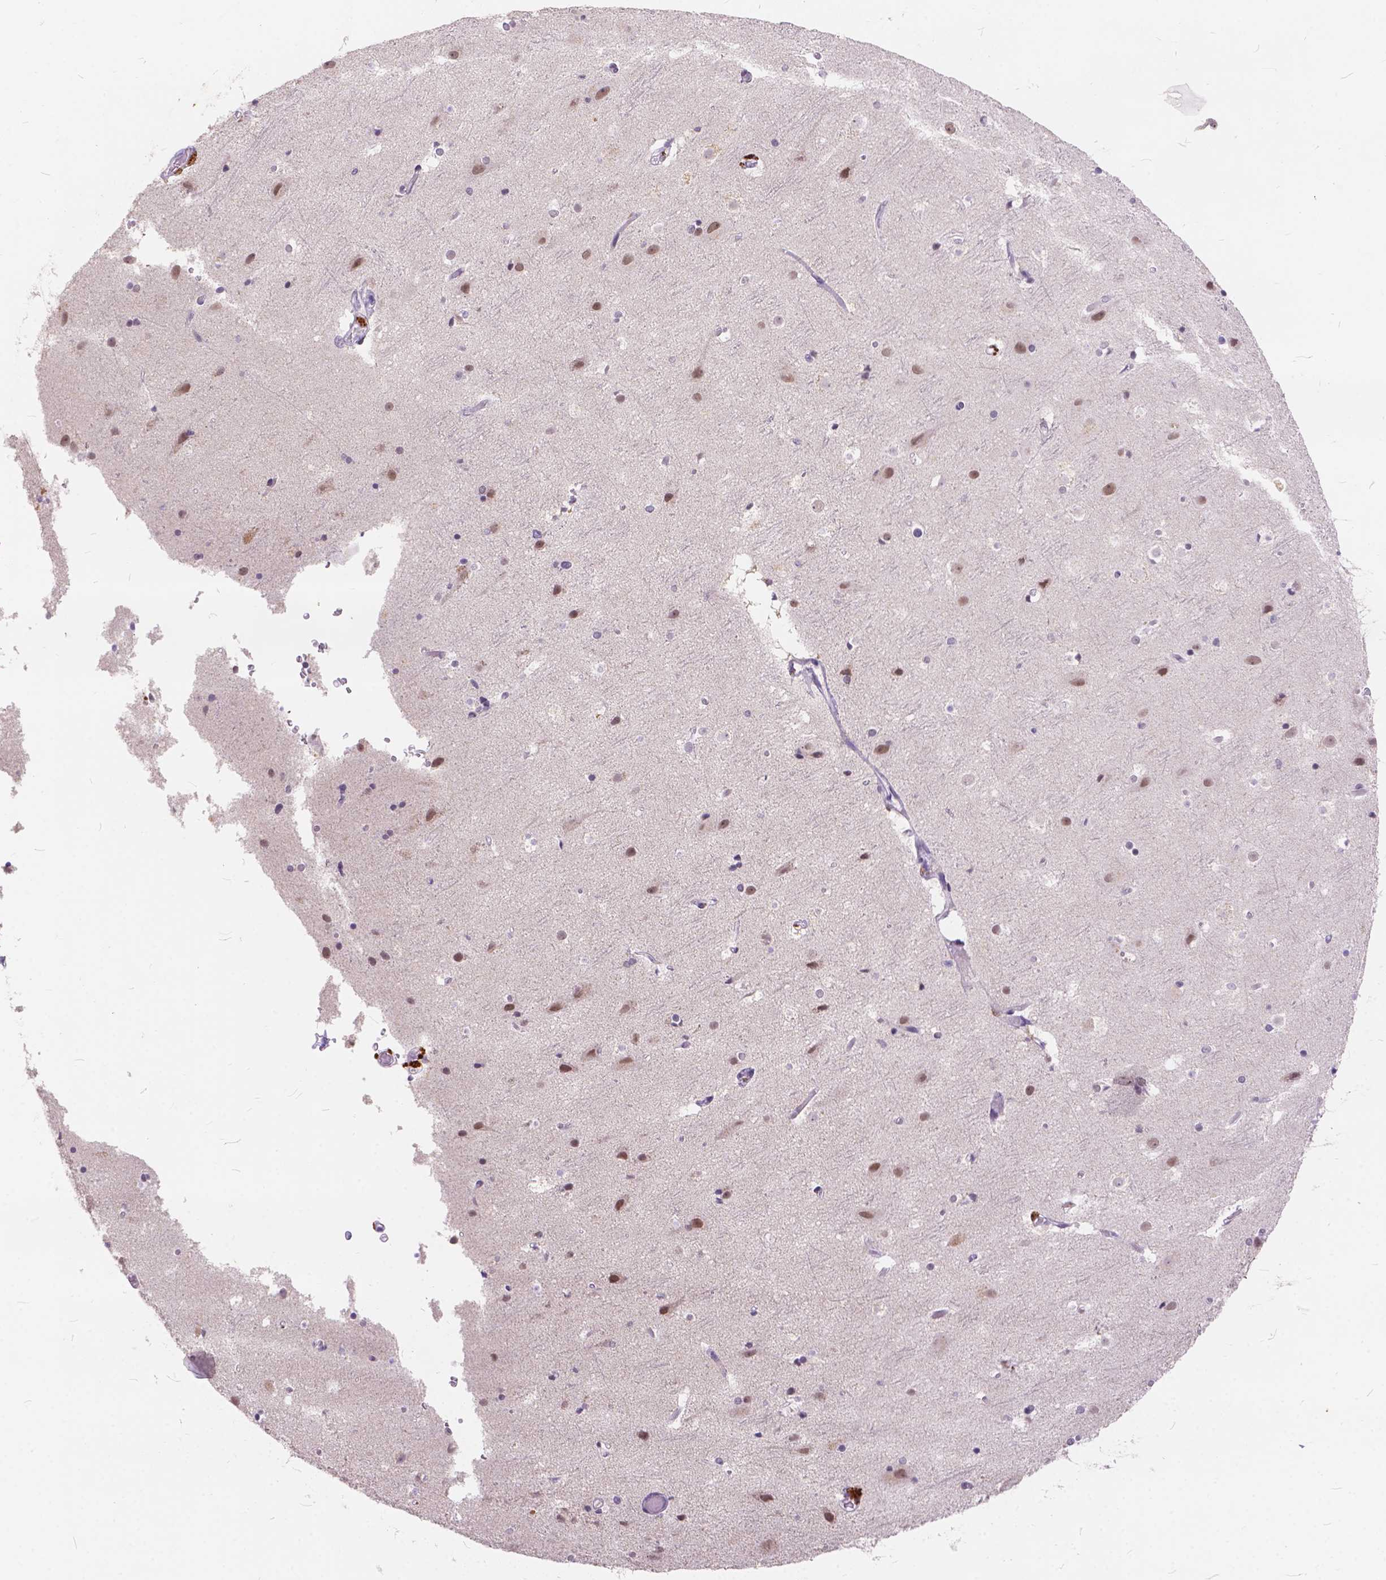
{"staining": {"intensity": "negative", "quantity": "none", "location": "none"}, "tissue": "cerebral cortex", "cell_type": "Endothelial cells", "image_type": "normal", "snomed": [{"axis": "morphology", "description": "Normal tissue, NOS"}, {"axis": "topography", "description": "Cerebral cortex"}], "caption": "IHC photomicrograph of normal cerebral cortex: cerebral cortex stained with DAB shows no significant protein positivity in endothelial cells. The staining was performed using DAB to visualize the protein expression in brown, while the nuclei were stained in blue with hematoxylin (Magnification: 20x).", "gene": "FAM53A", "patient": {"sex": "female", "age": 52}}